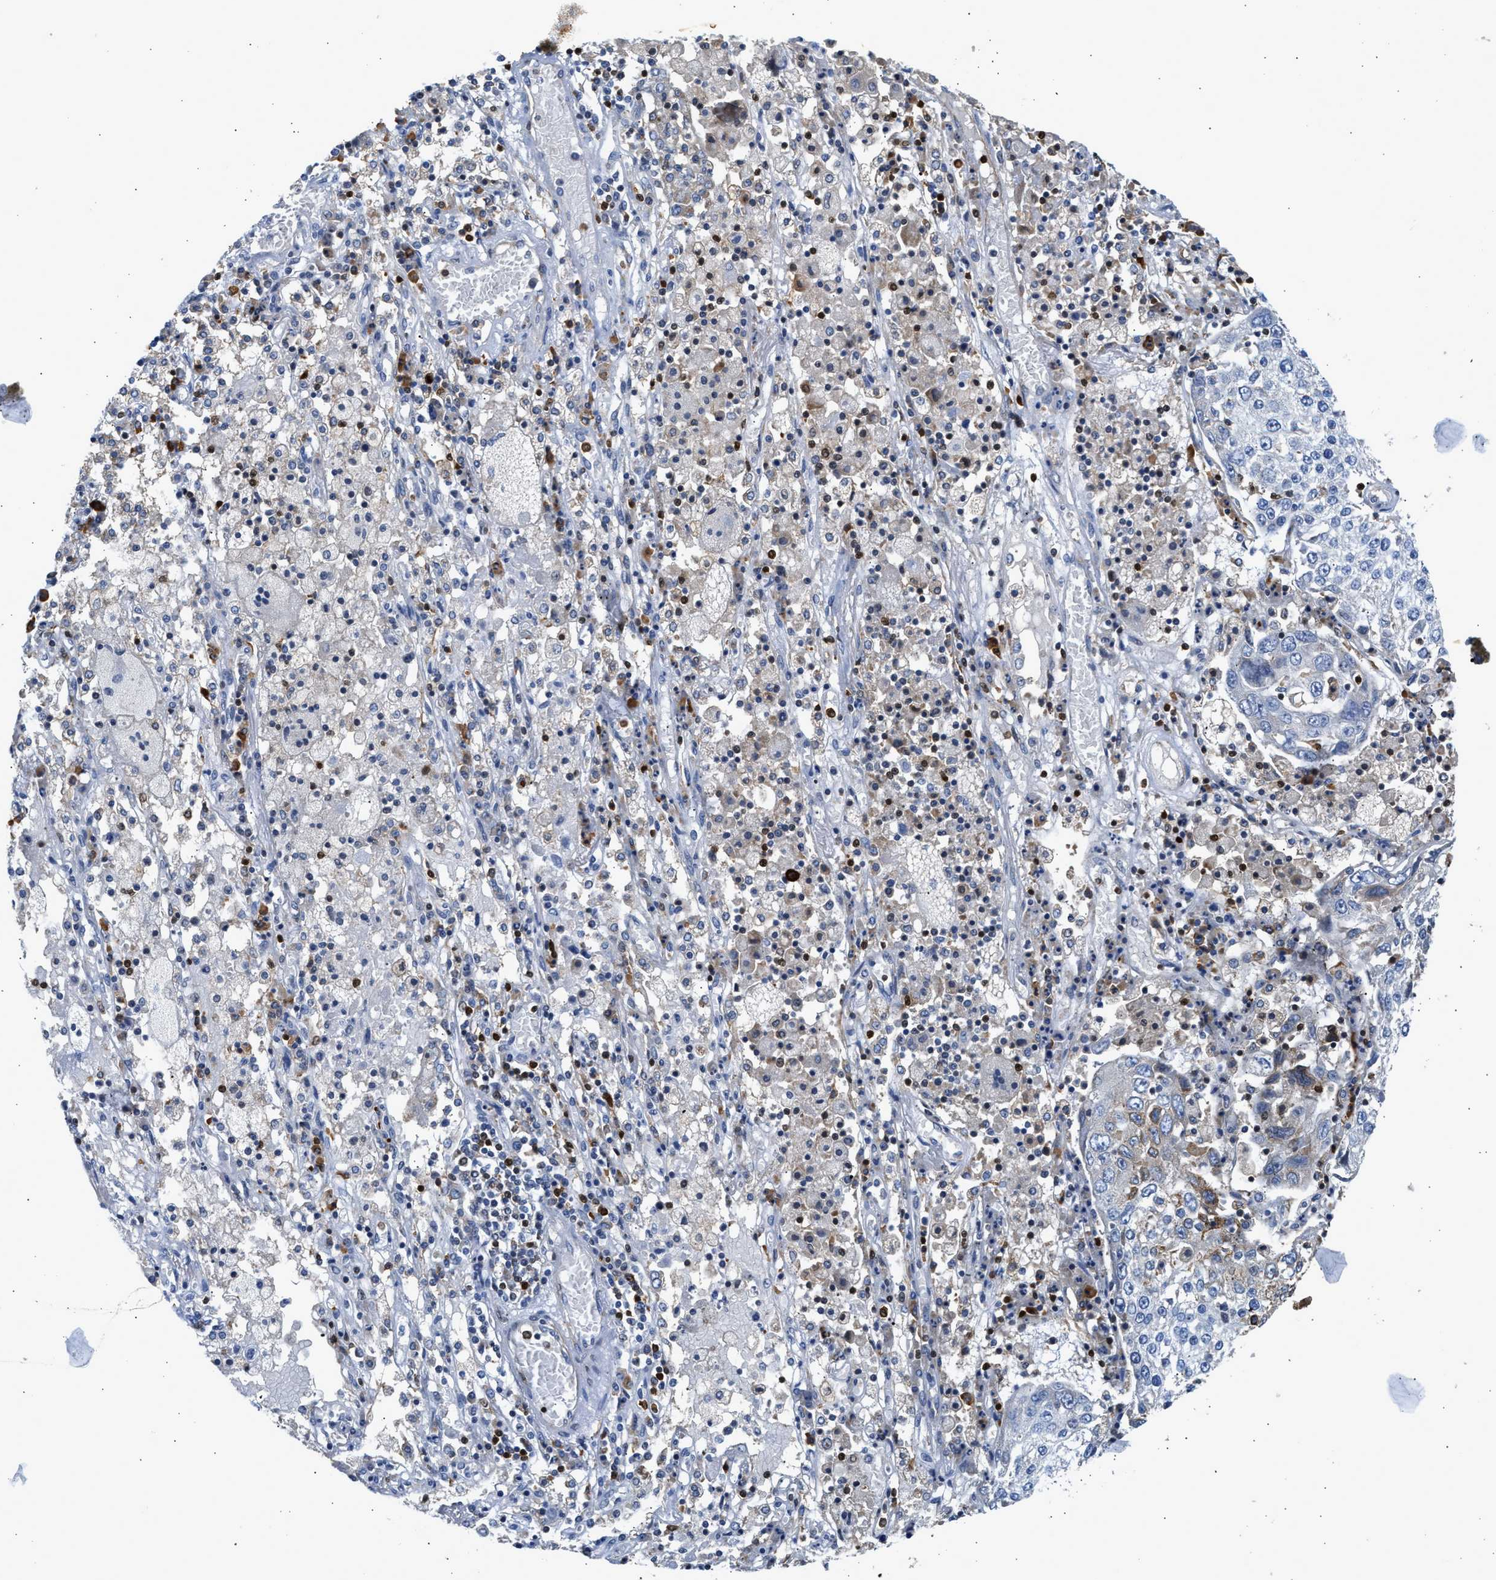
{"staining": {"intensity": "negative", "quantity": "none", "location": "none"}, "tissue": "lung cancer", "cell_type": "Tumor cells", "image_type": "cancer", "snomed": [{"axis": "morphology", "description": "Squamous cell carcinoma, NOS"}, {"axis": "topography", "description": "Lung"}], "caption": "A micrograph of human lung squamous cell carcinoma is negative for staining in tumor cells.", "gene": "SLIT2", "patient": {"sex": "male", "age": 65}}